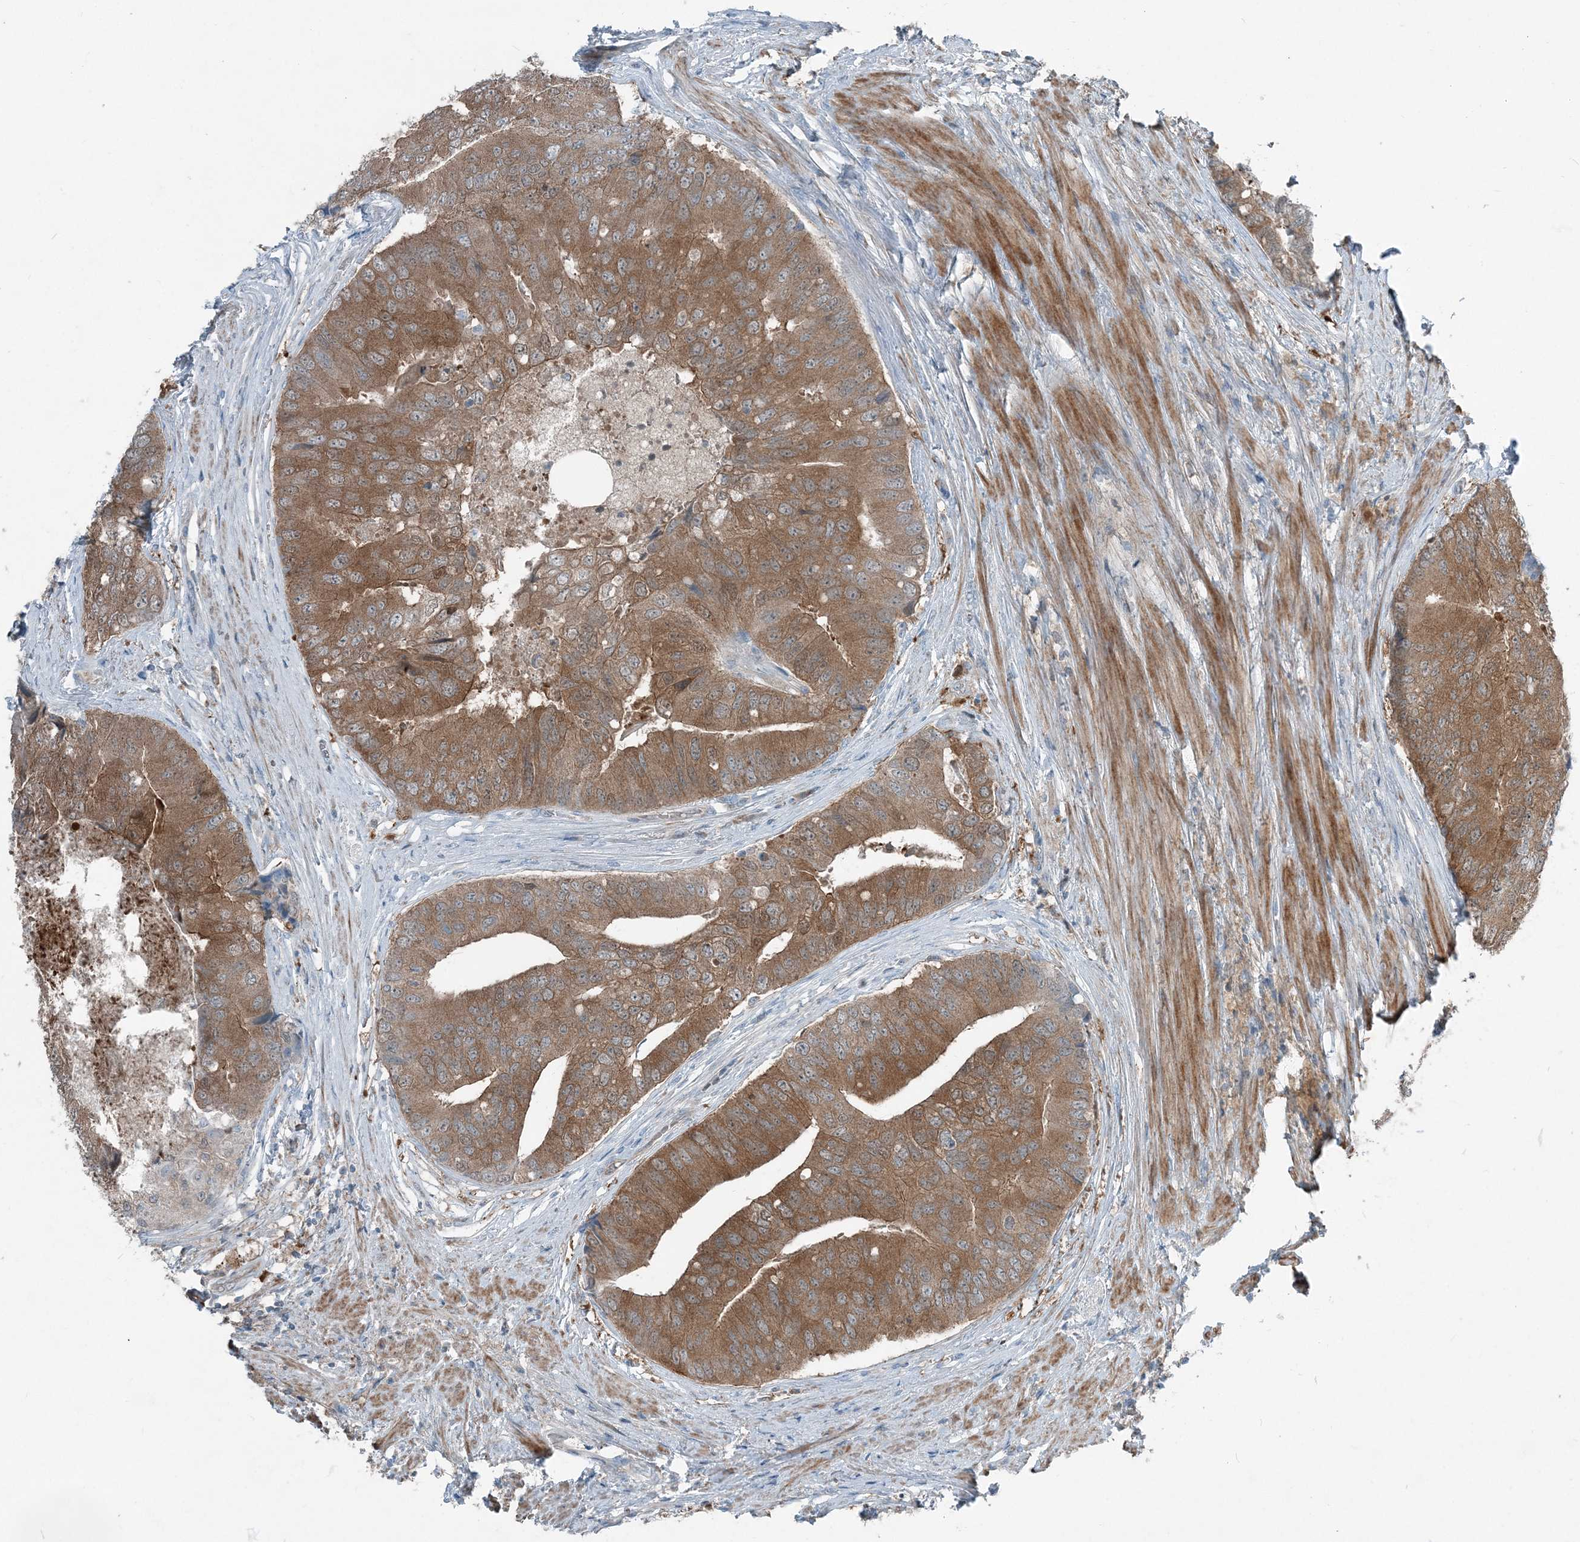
{"staining": {"intensity": "moderate", "quantity": ">75%", "location": "cytoplasmic/membranous"}, "tissue": "prostate cancer", "cell_type": "Tumor cells", "image_type": "cancer", "snomed": [{"axis": "morphology", "description": "Adenocarcinoma, High grade"}, {"axis": "topography", "description": "Prostate"}], "caption": "Human high-grade adenocarcinoma (prostate) stained for a protein (brown) reveals moderate cytoplasmic/membranous positive staining in about >75% of tumor cells.", "gene": "ARMH1", "patient": {"sex": "male", "age": 70}}